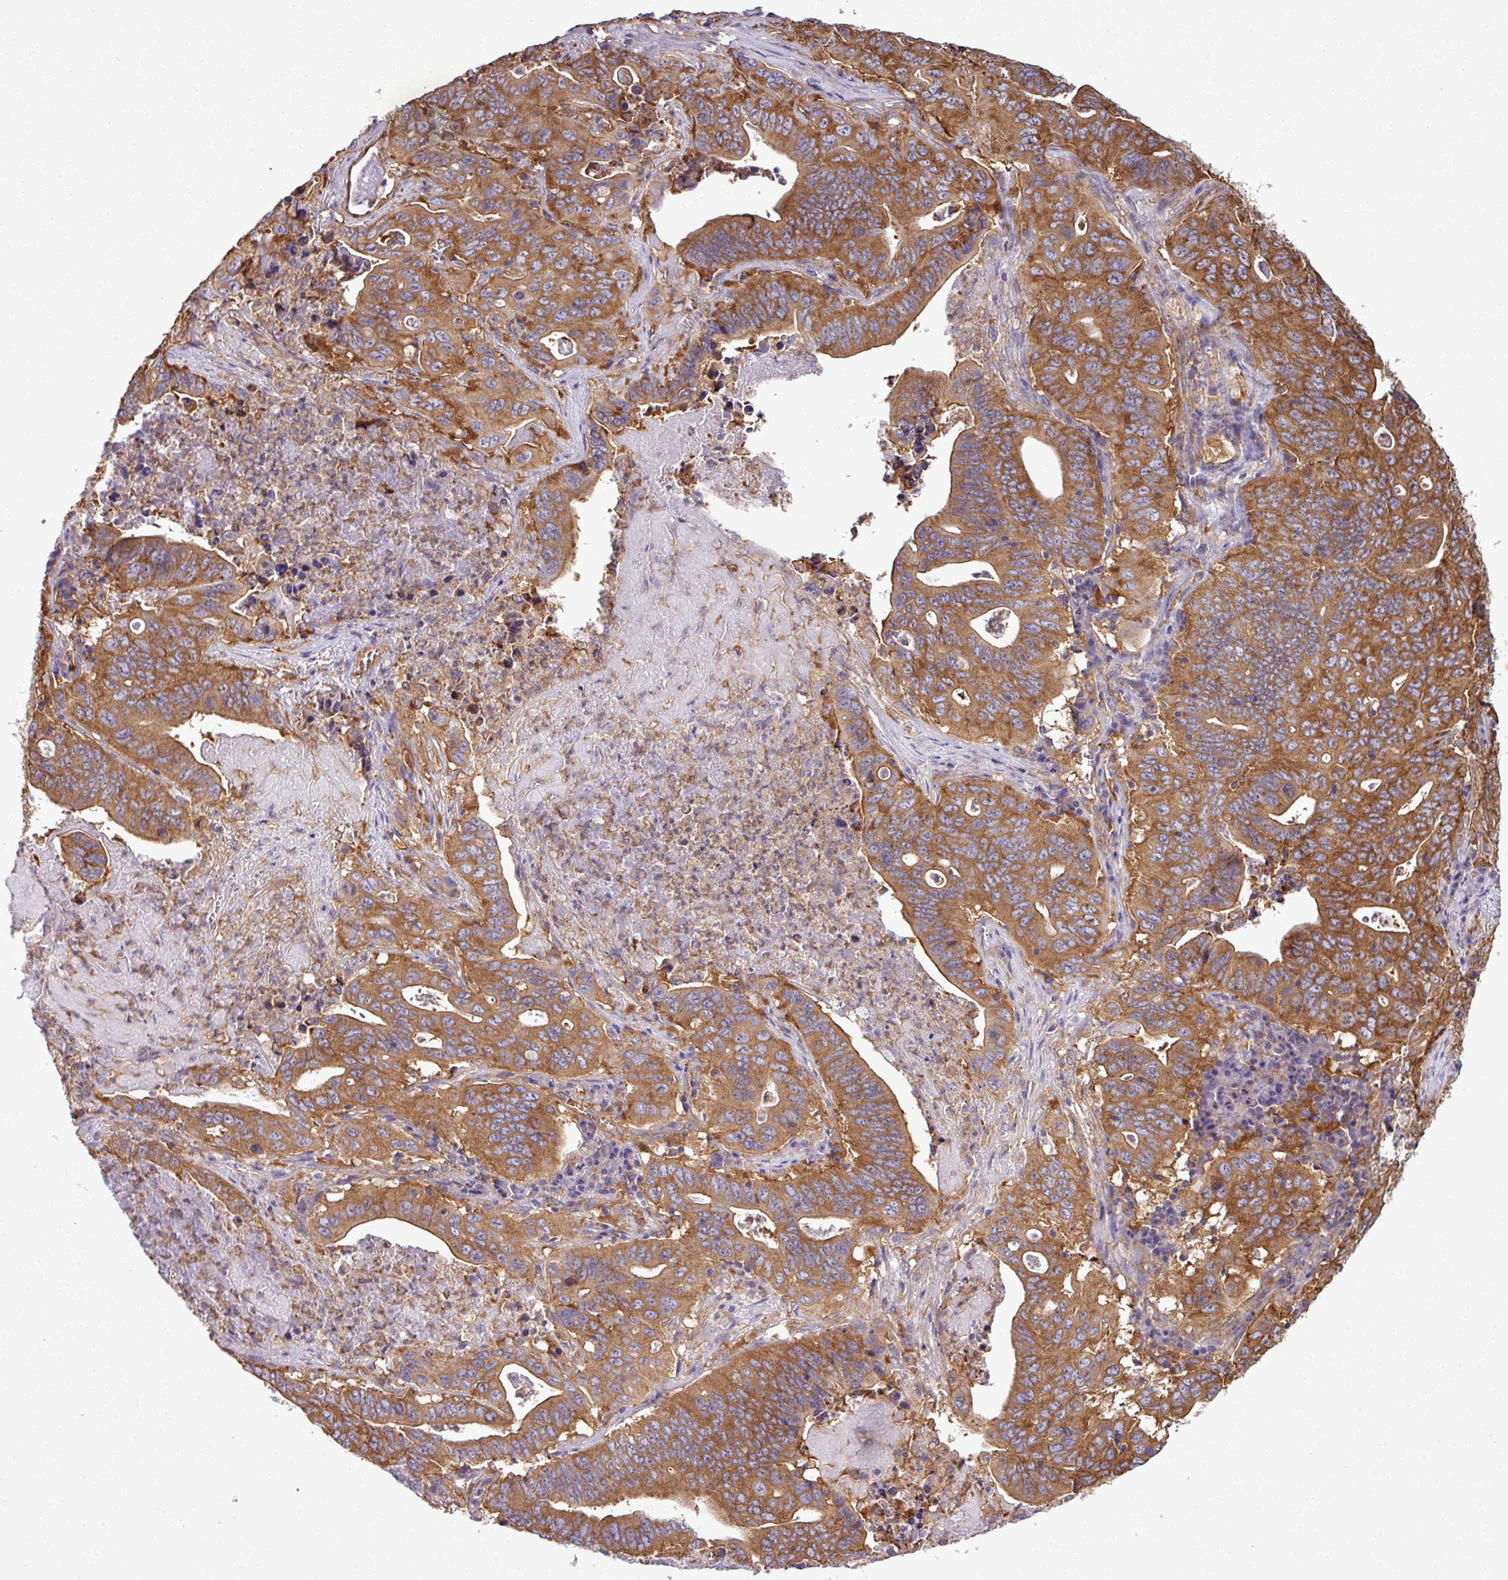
{"staining": {"intensity": "moderate", "quantity": ">75%", "location": "cytoplasmic/membranous"}, "tissue": "lung cancer", "cell_type": "Tumor cells", "image_type": "cancer", "snomed": [{"axis": "morphology", "description": "Adenocarcinoma, NOS"}, {"axis": "topography", "description": "Lung"}], "caption": "Immunohistochemistry of human lung cancer (adenocarcinoma) reveals medium levels of moderate cytoplasmic/membranous expression in about >75% of tumor cells.", "gene": "PACSIN2", "patient": {"sex": "female", "age": 60}}